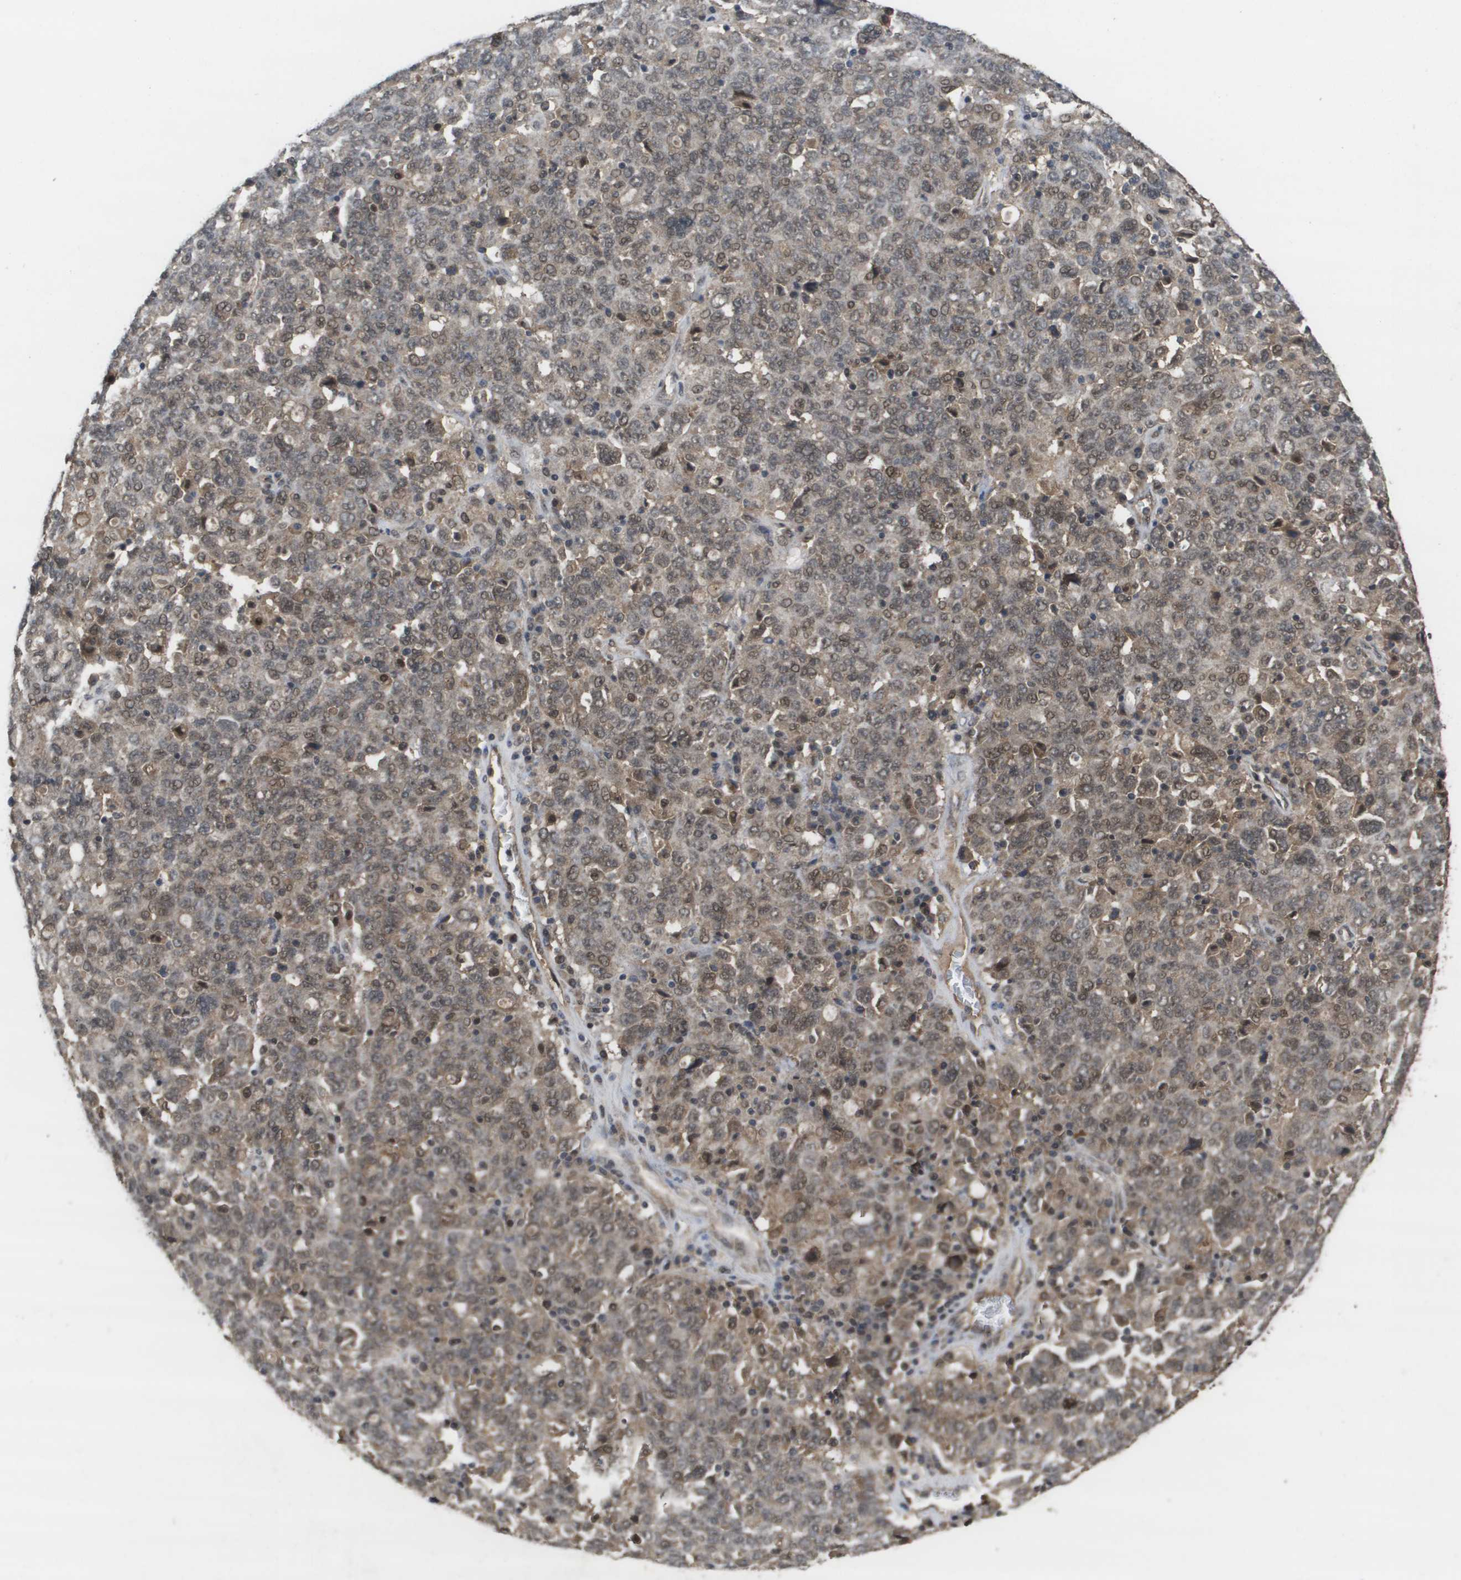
{"staining": {"intensity": "weak", "quantity": "25%-75%", "location": "cytoplasmic/membranous,nuclear"}, "tissue": "ovarian cancer", "cell_type": "Tumor cells", "image_type": "cancer", "snomed": [{"axis": "morphology", "description": "Carcinoma, endometroid"}, {"axis": "topography", "description": "Ovary"}], "caption": "Weak cytoplasmic/membranous and nuclear staining for a protein is appreciated in about 25%-75% of tumor cells of endometroid carcinoma (ovarian) using immunohistochemistry.", "gene": "AMBRA1", "patient": {"sex": "female", "age": 62}}